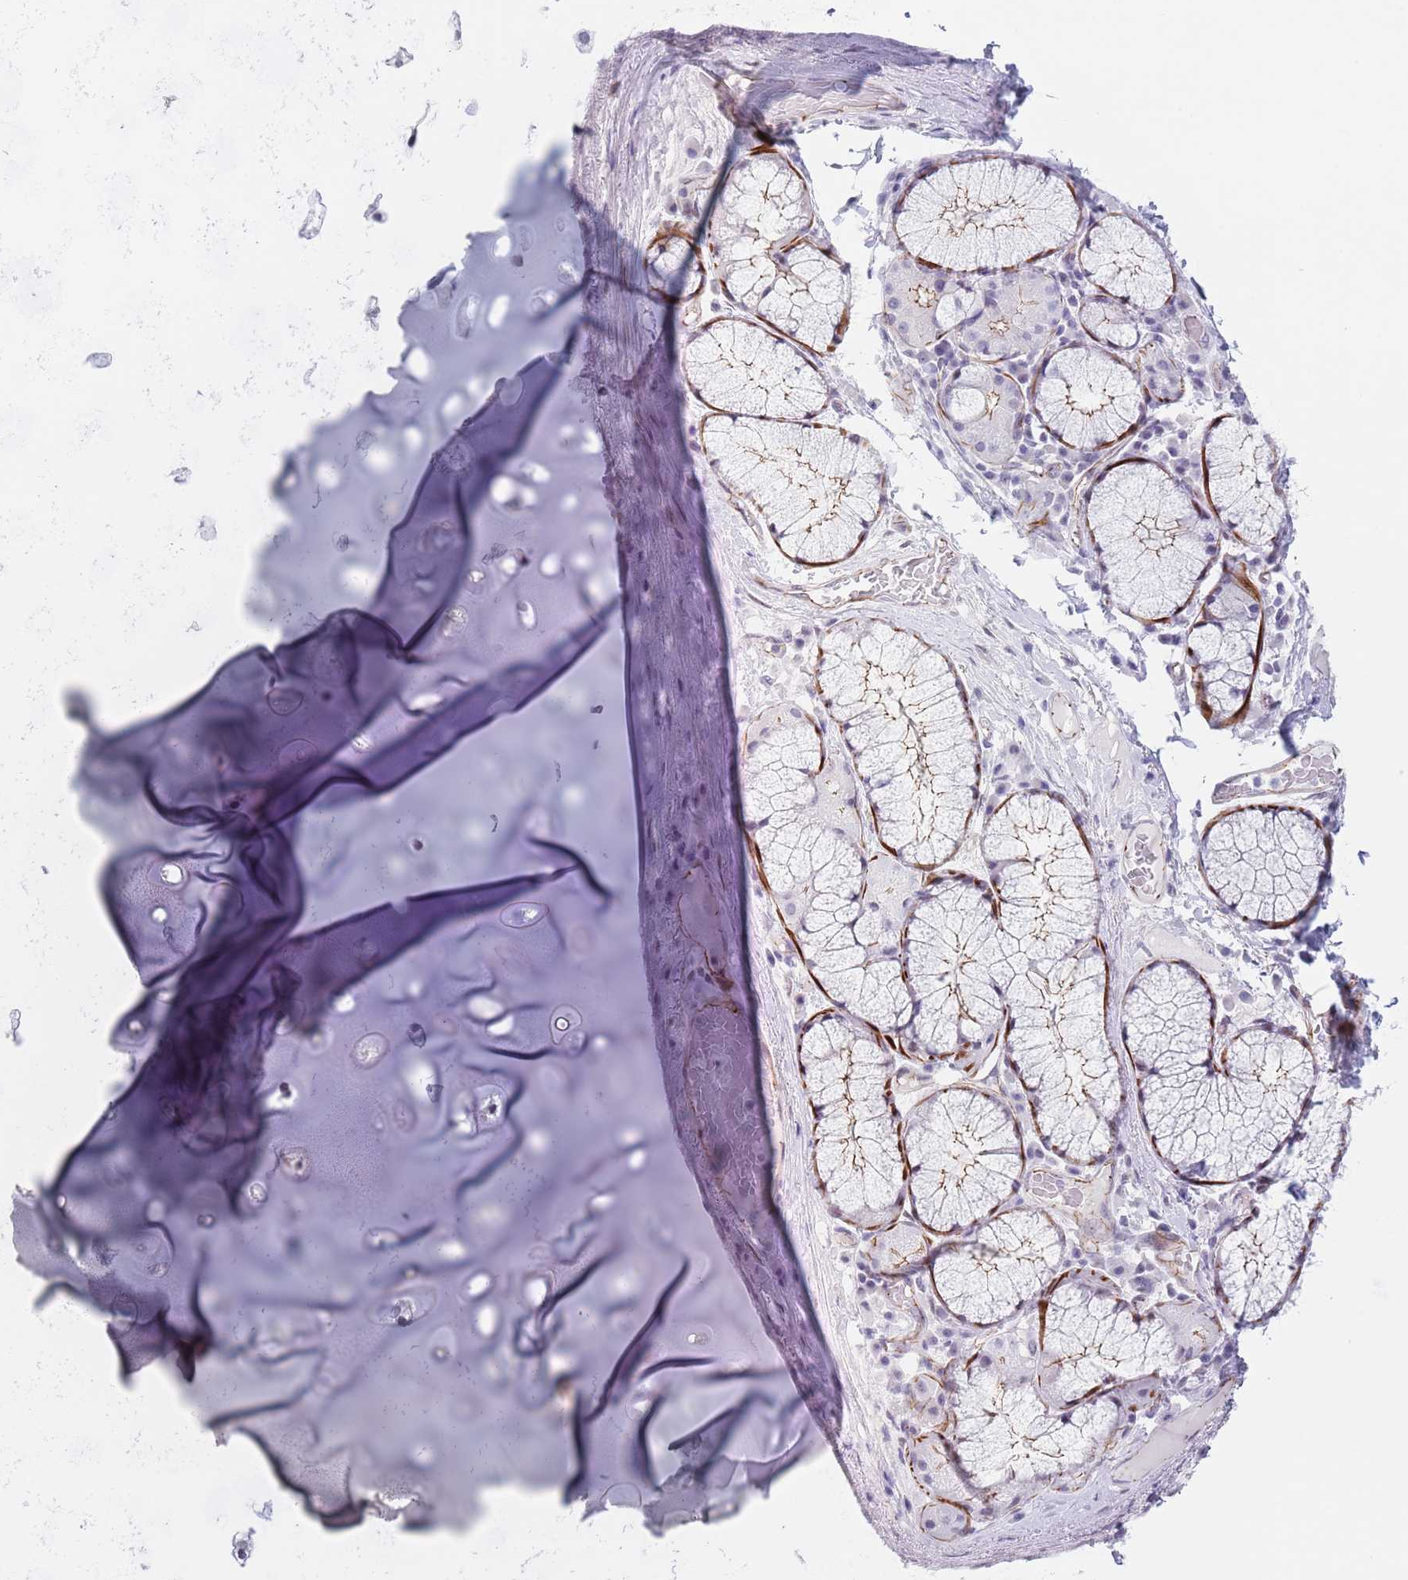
{"staining": {"intensity": "negative", "quantity": "none", "location": "none"}, "tissue": "soft tissue", "cell_type": "Chondrocytes", "image_type": "normal", "snomed": [{"axis": "morphology", "description": "Normal tissue, NOS"}, {"axis": "topography", "description": "Cartilage tissue"}, {"axis": "topography", "description": "Bronchus"}], "caption": "IHC image of benign human soft tissue stained for a protein (brown), which exhibits no expression in chondrocytes. (Immunohistochemistry (ihc), brightfield microscopy, high magnification).", "gene": "OR5A2", "patient": {"sex": "male", "age": 56}}